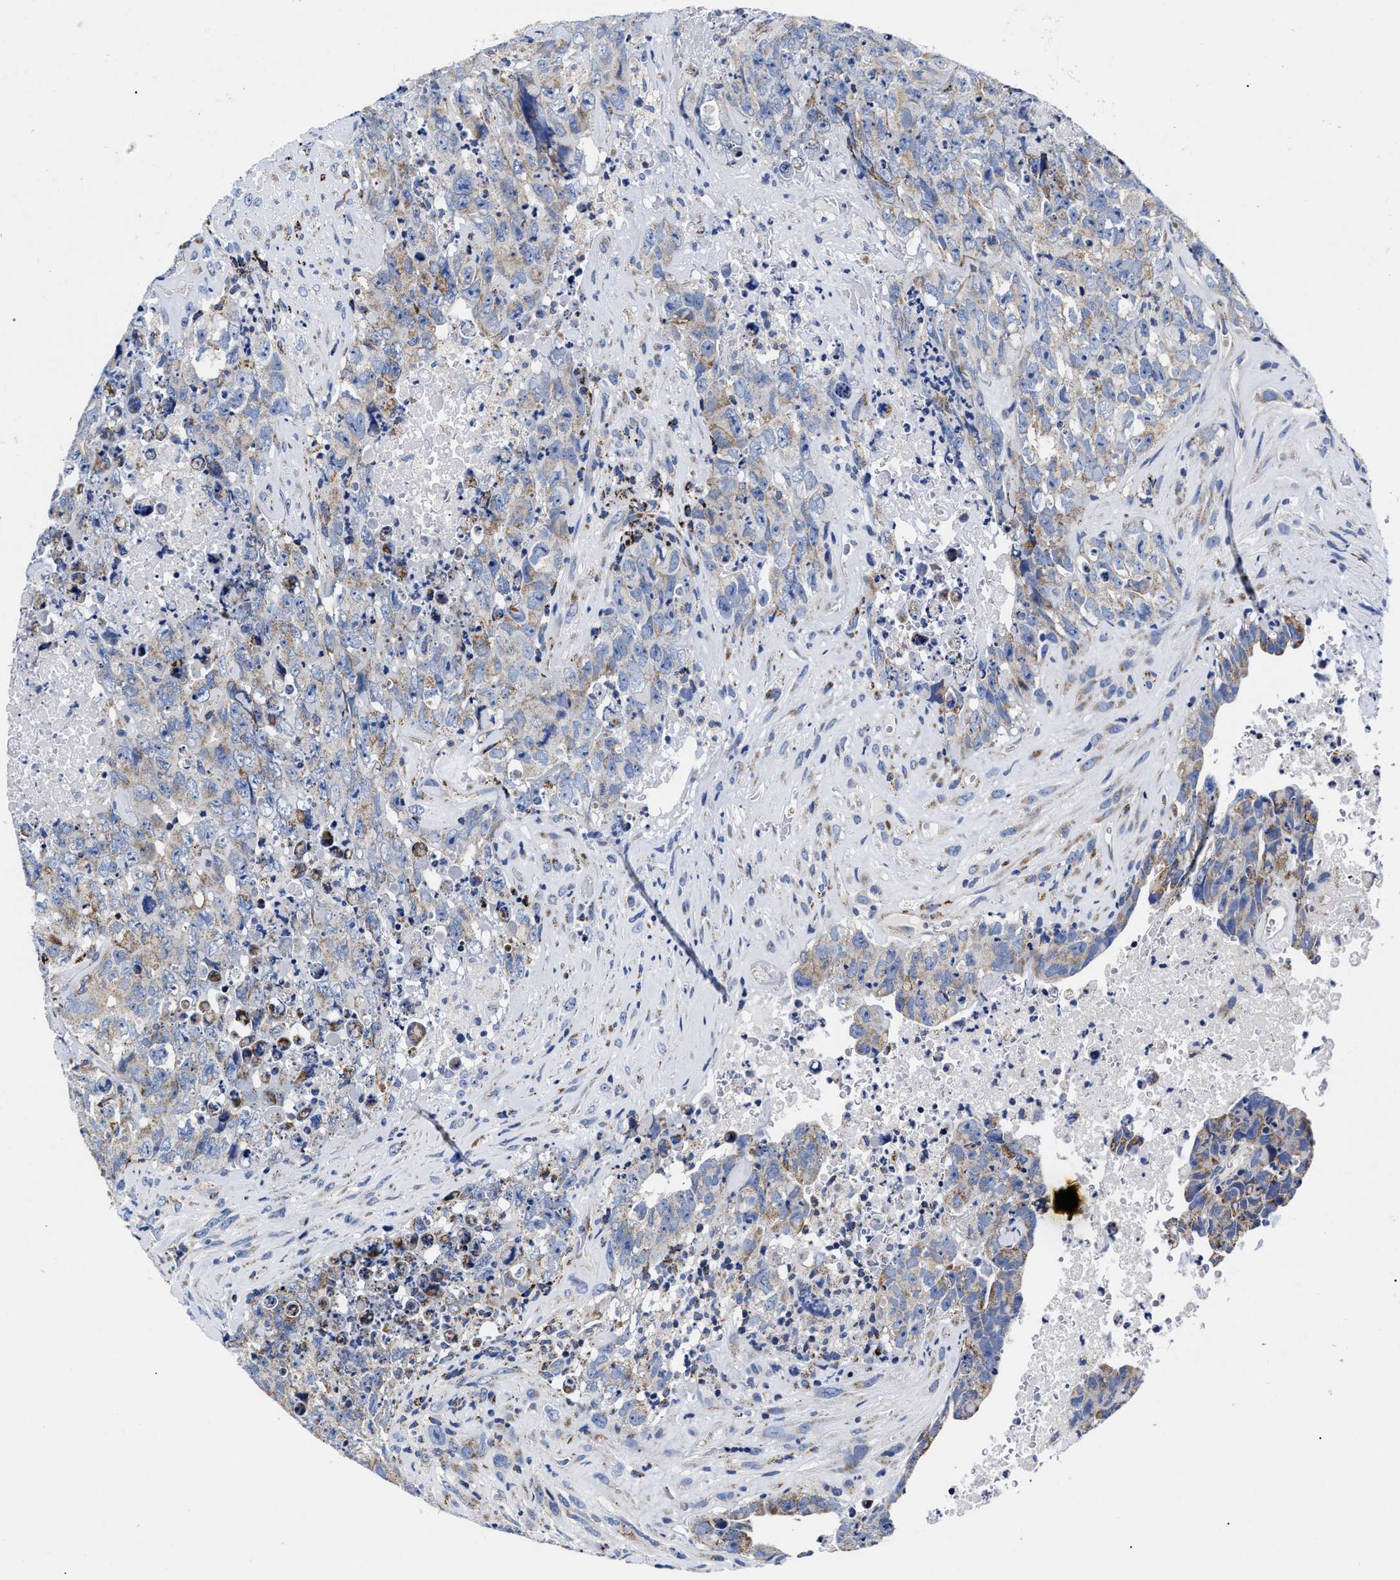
{"staining": {"intensity": "weak", "quantity": "<25%", "location": "cytoplasmic/membranous"}, "tissue": "testis cancer", "cell_type": "Tumor cells", "image_type": "cancer", "snomed": [{"axis": "morphology", "description": "Carcinoma, Embryonal, NOS"}, {"axis": "topography", "description": "Testis"}], "caption": "An image of embryonal carcinoma (testis) stained for a protein displays no brown staining in tumor cells.", "gene": "HINT2", "patient": {"sex": "male", "age": 32}}